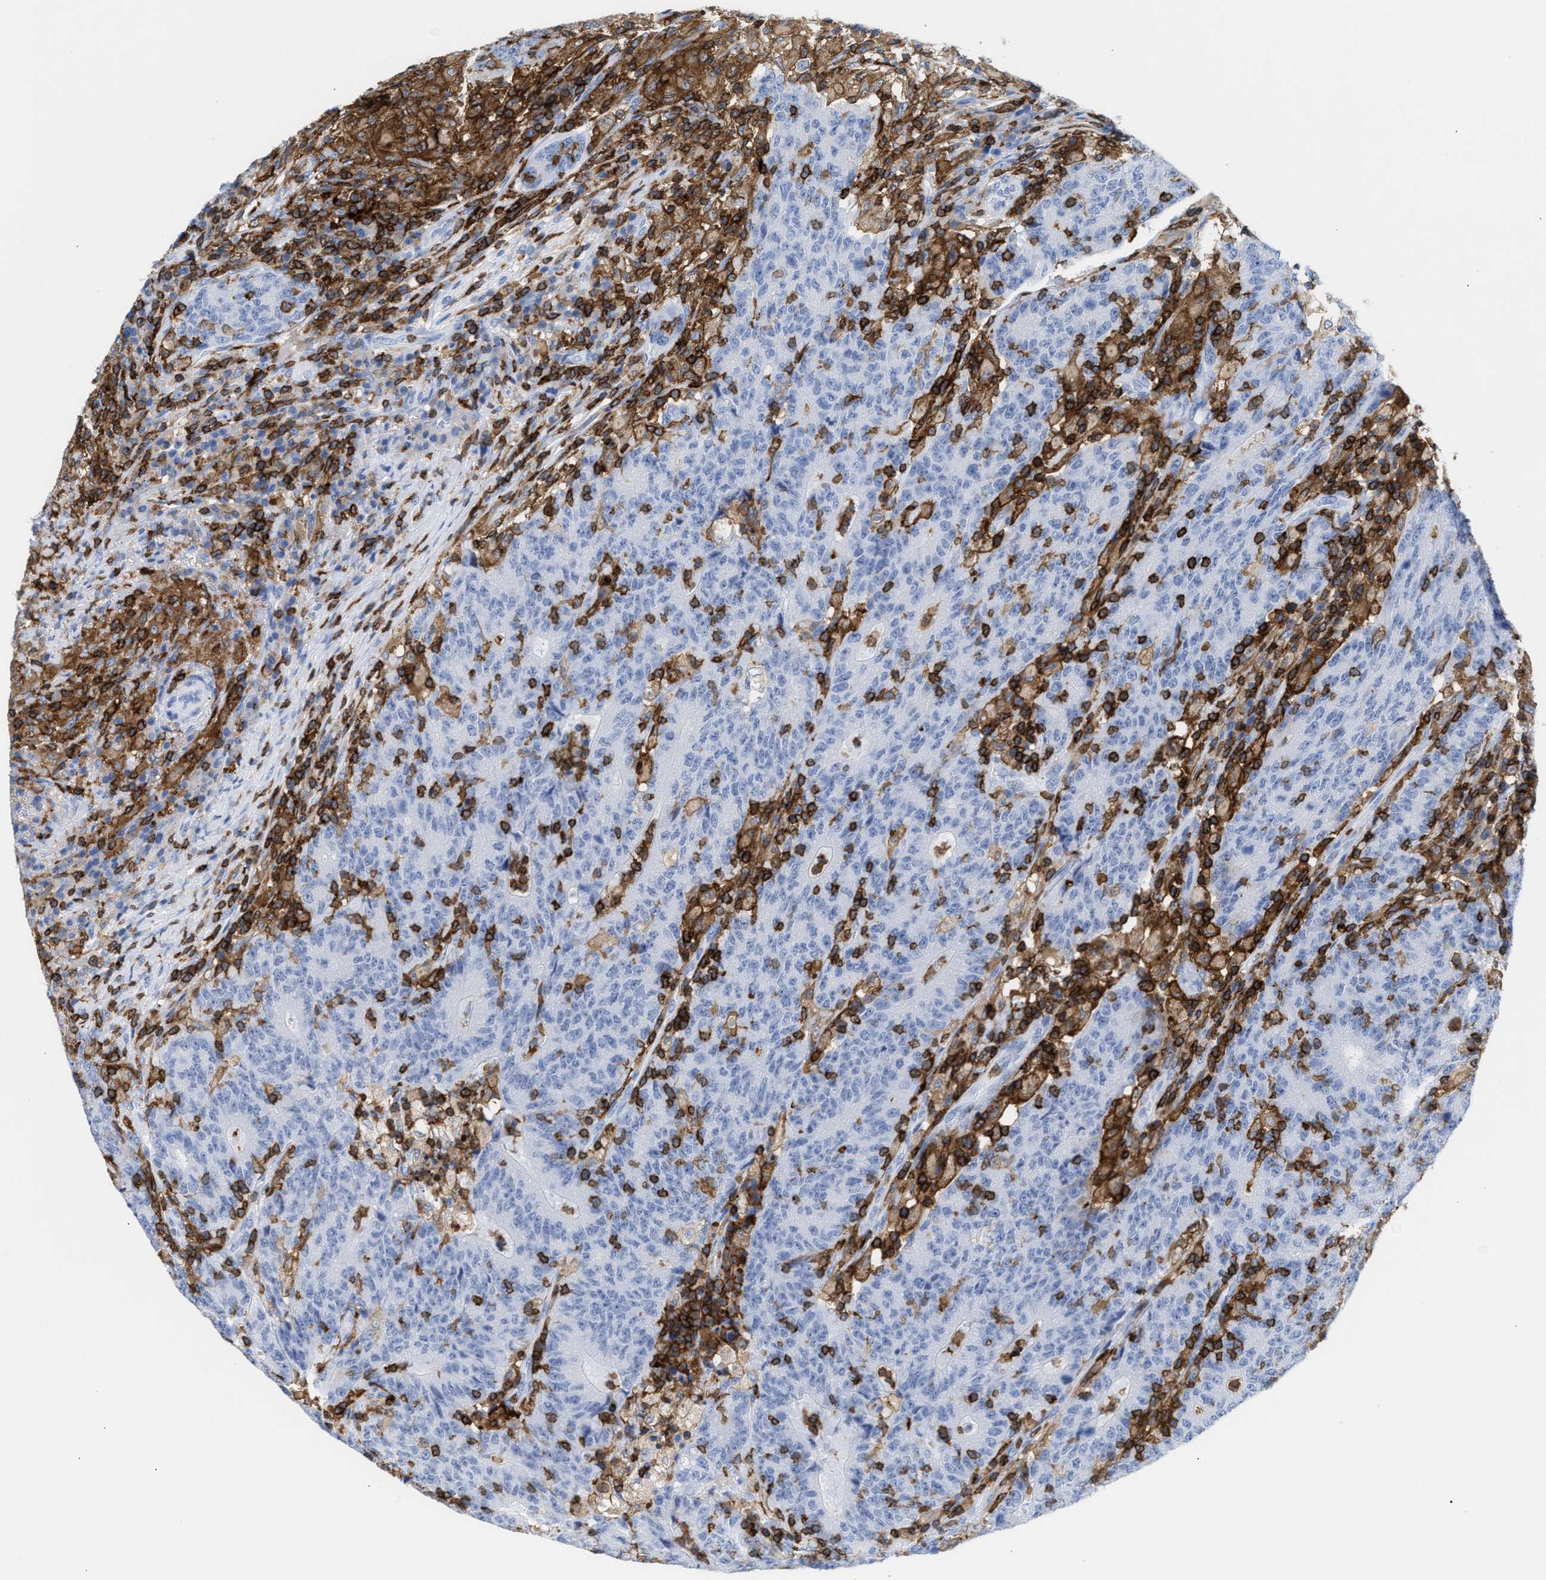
{"staining": {"intensity": "negative", "quantity": "none", "location": "none"}, "tissue": "colorectal cancer", "cell_type": "Tumor cells", "image_type": "cancer", "snomed": [{"axis": "morphology", "description": "Normal tissue, NOS"}, {"axis": "morphology", "description": "Adenocarcinoma, NOS"}, {"axis": "topography", "description": "Colon"}], "caption": "Immunohistochemistry (IHC) image of human colorectal adenocarcinoma stained for a protein (brown), which exhibits no positivity in tumor cells.", "gene": "LCP1", "patient": {"sex": "female", "age": 75}}